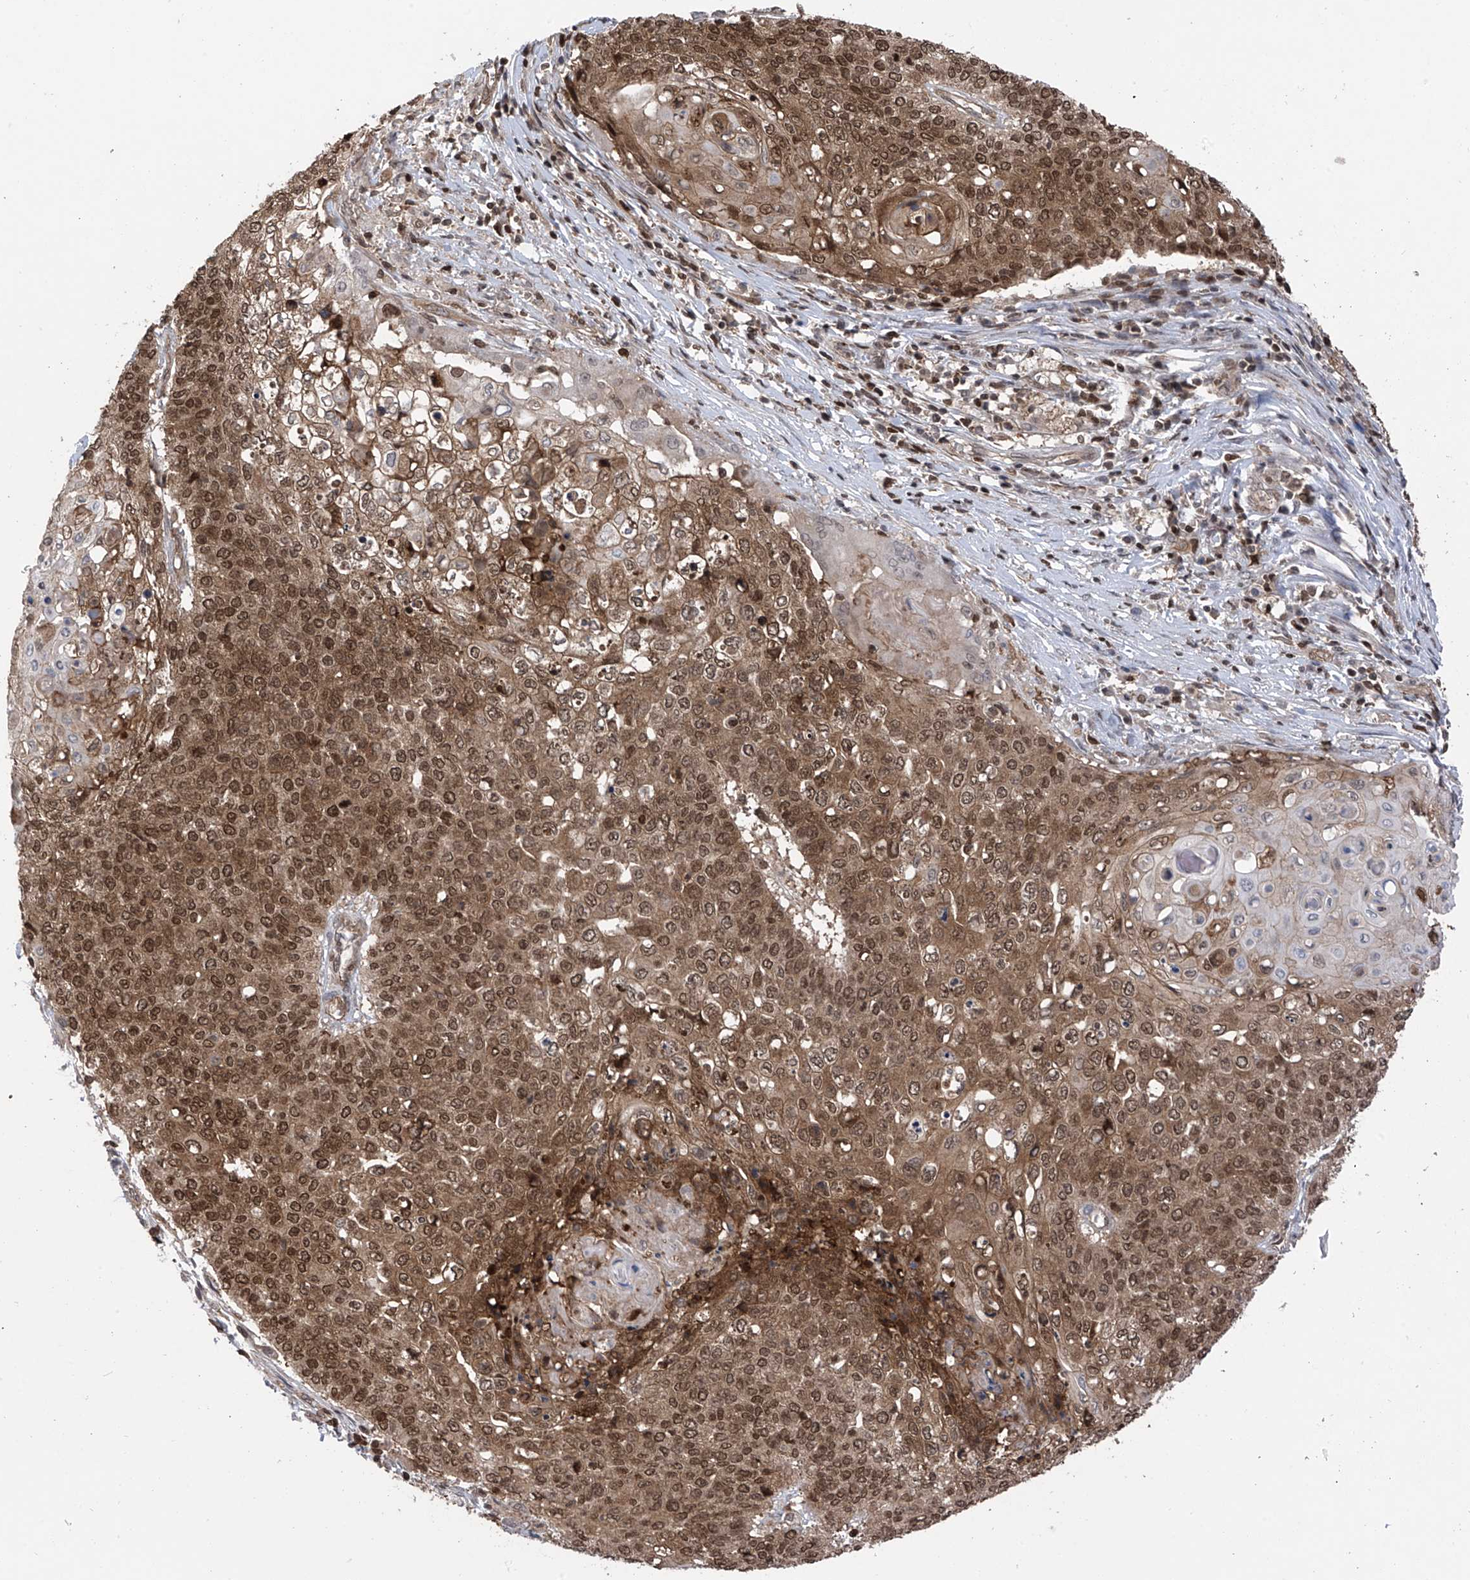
{"staining": {"intensity": "moderate", "quantity": ">75%", "location": "cytoplasmic/membranous,nuclear"}, "tissue": "cervical cancer", "cell_type": "Tumor cells", "image_type": "cancer", "snomed": [{"axis": "morphology", "description": "Squamous cell carcinoma, NOS"}, {"axis": "topography", "description": "Cervix"}], "caption": "This is a photomicrograph of immunohistochemistry staining of cervical cancer (squamous cell carcinoma), which shows moderate staining in the cytoplasmic/membranous and nuclear of tumor cells.", "gene": "DNAJC9", "patient": {"sex": "female", "age": 39}}